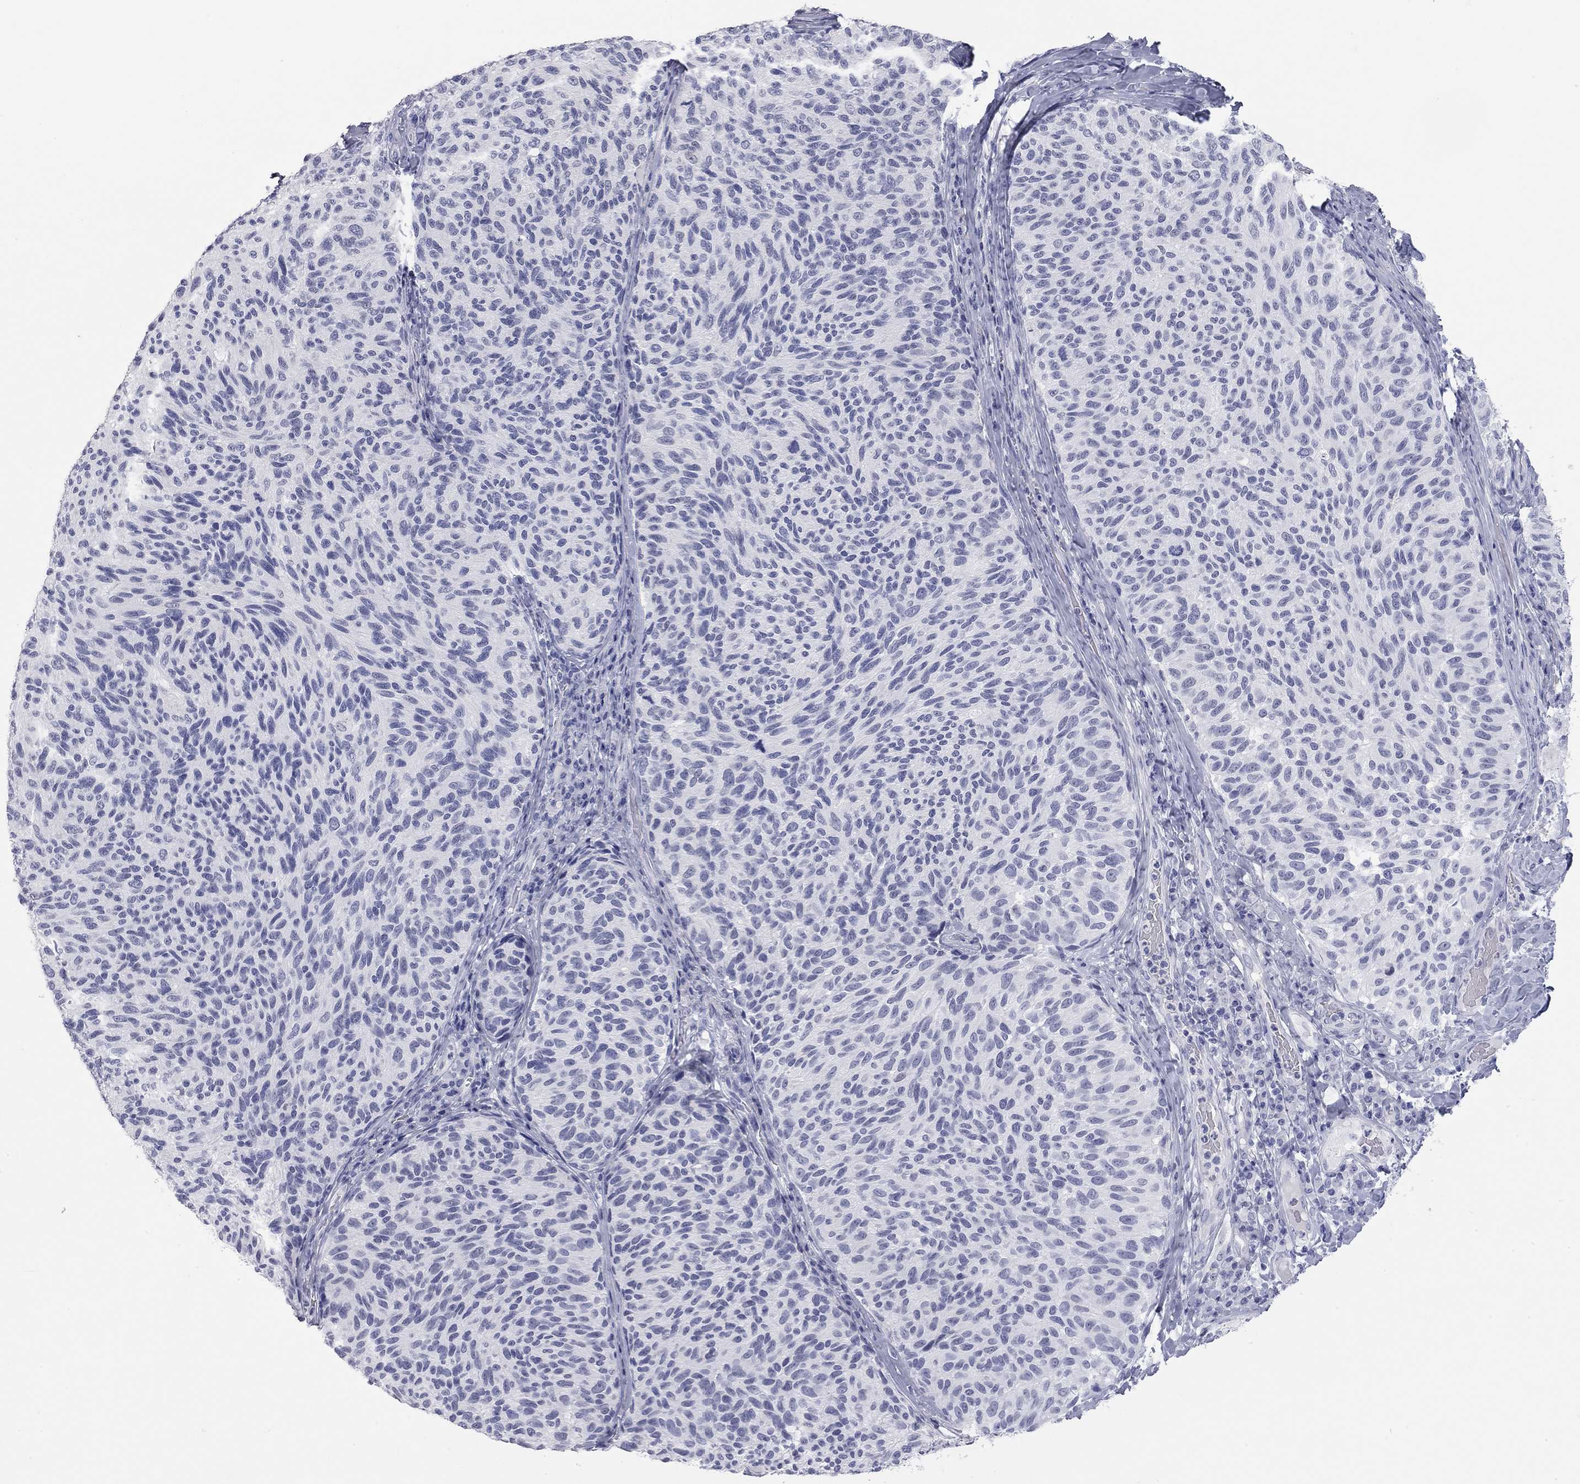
{"staining": {"intensity": "negative", "quantity": "none", "location": "none"}, "tissue": "melanoma", "cell_type": "Tumor cells", "image_type": "cancer", "snomed": [{"axis": "morphology", "description": "Malignant melanoma, NOS"}, {"axis": "topography", "description": "Skin"}], "caption": "Photomicrograph shows no protein staining in tumor cells of malignant melanoma tissue. The staining was performed using DAB (3,3'-diaminobenzidine) to visualize the protein expression in brown, while the nuclei were stained in blue with hematoxylin (Magnification: 20x).", "gene": "AK8", "patient": {"sex": "female", "age": 73}}